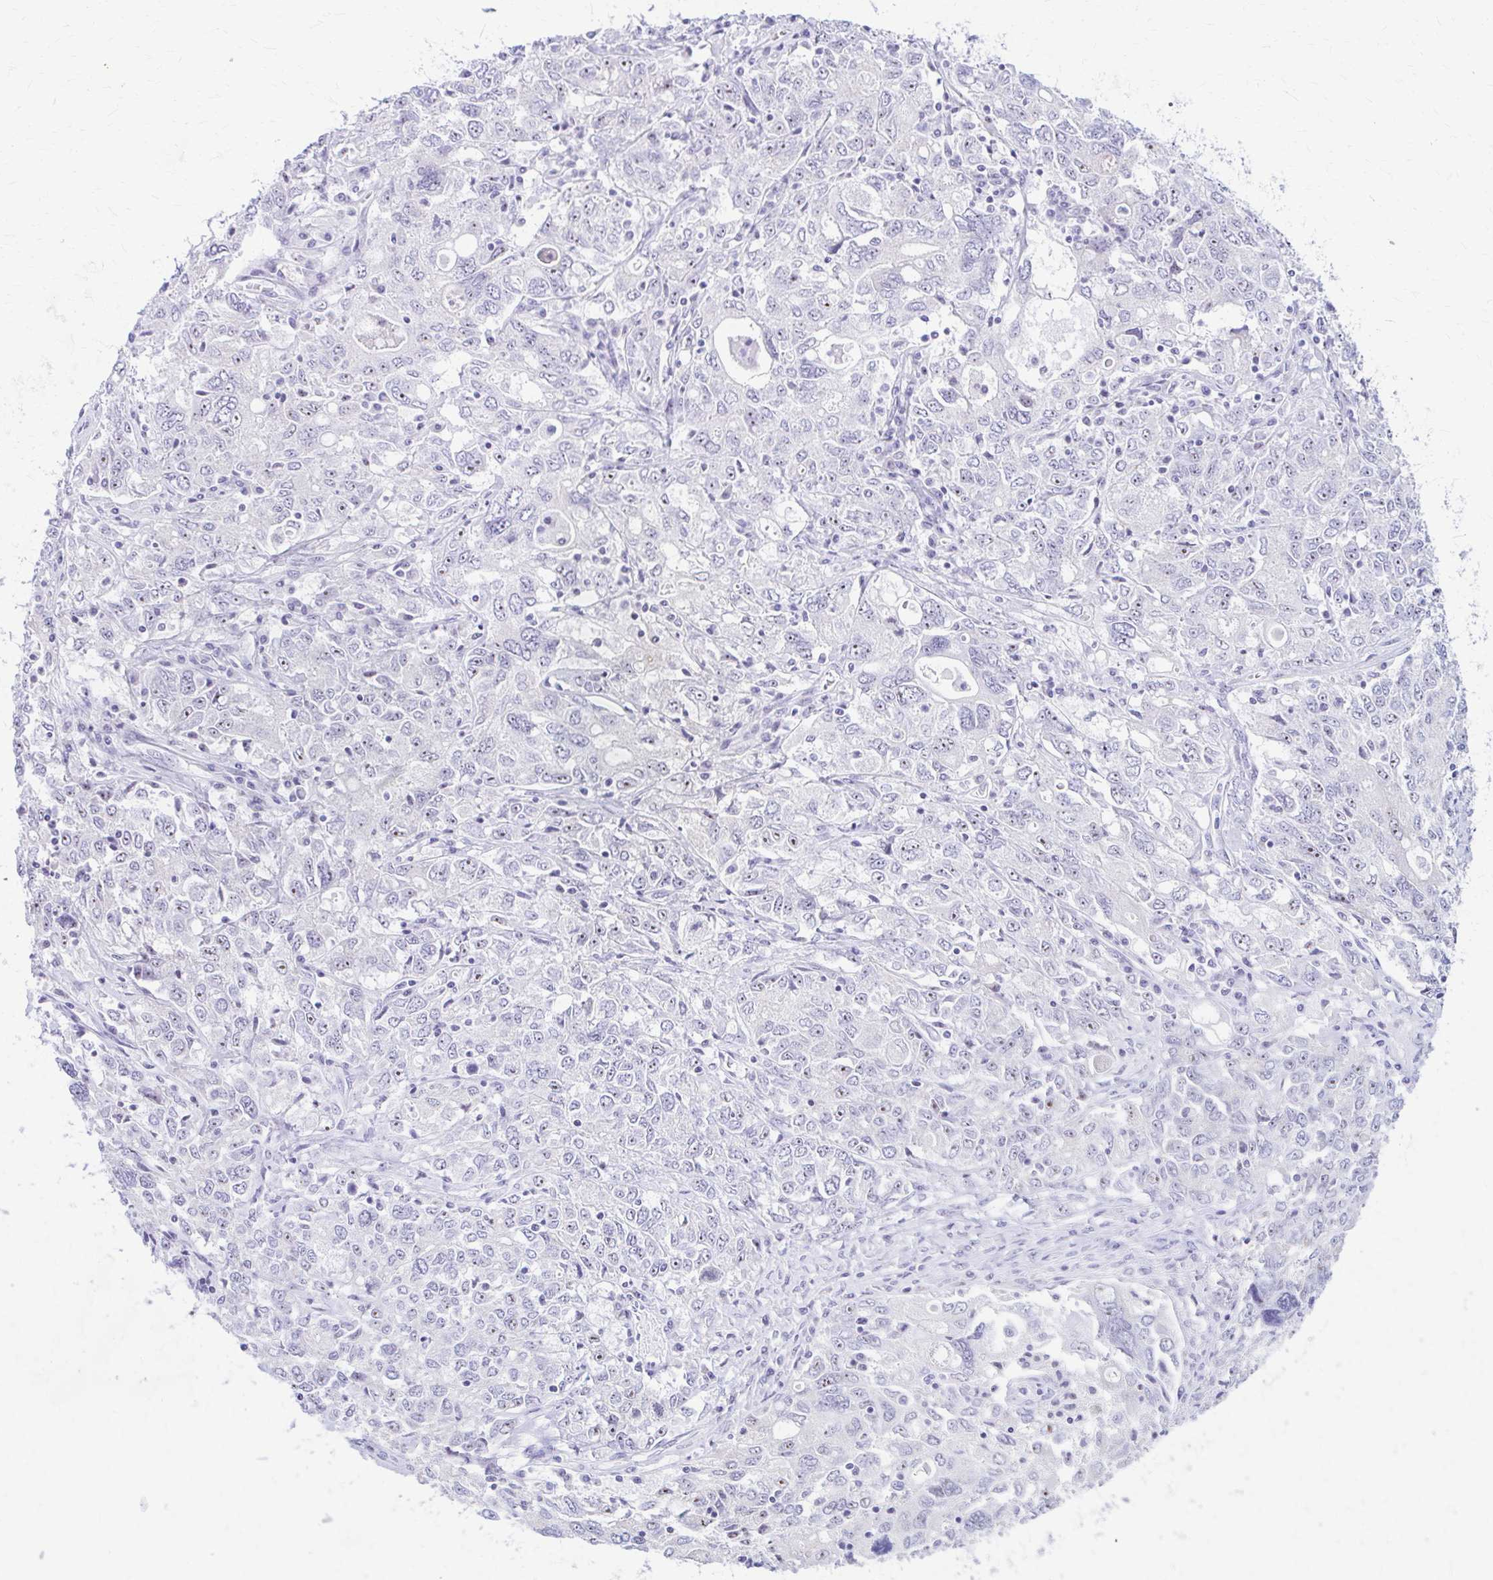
{"staining": {"intensity": "weak", "quantity": "25%-75%", "location": "nuclear"}, "tissue": "ovarian cancer", "cell_type": "Tumor cells", "image_type": "cancer", "snomed": [{"axis": "morphology", "description": "Carcinoma, endometroid"}, {"axis": "topography", "description": "Ovary"}], "caption": "Ovarian endometroid carcinoma was stained to show a protein in brown. There is low levels of weak nuclear expression in approximately 25%-75% of tumor cells.", "gene": "FTSJ3", "patient": {"sex": "female", "age": 62}}